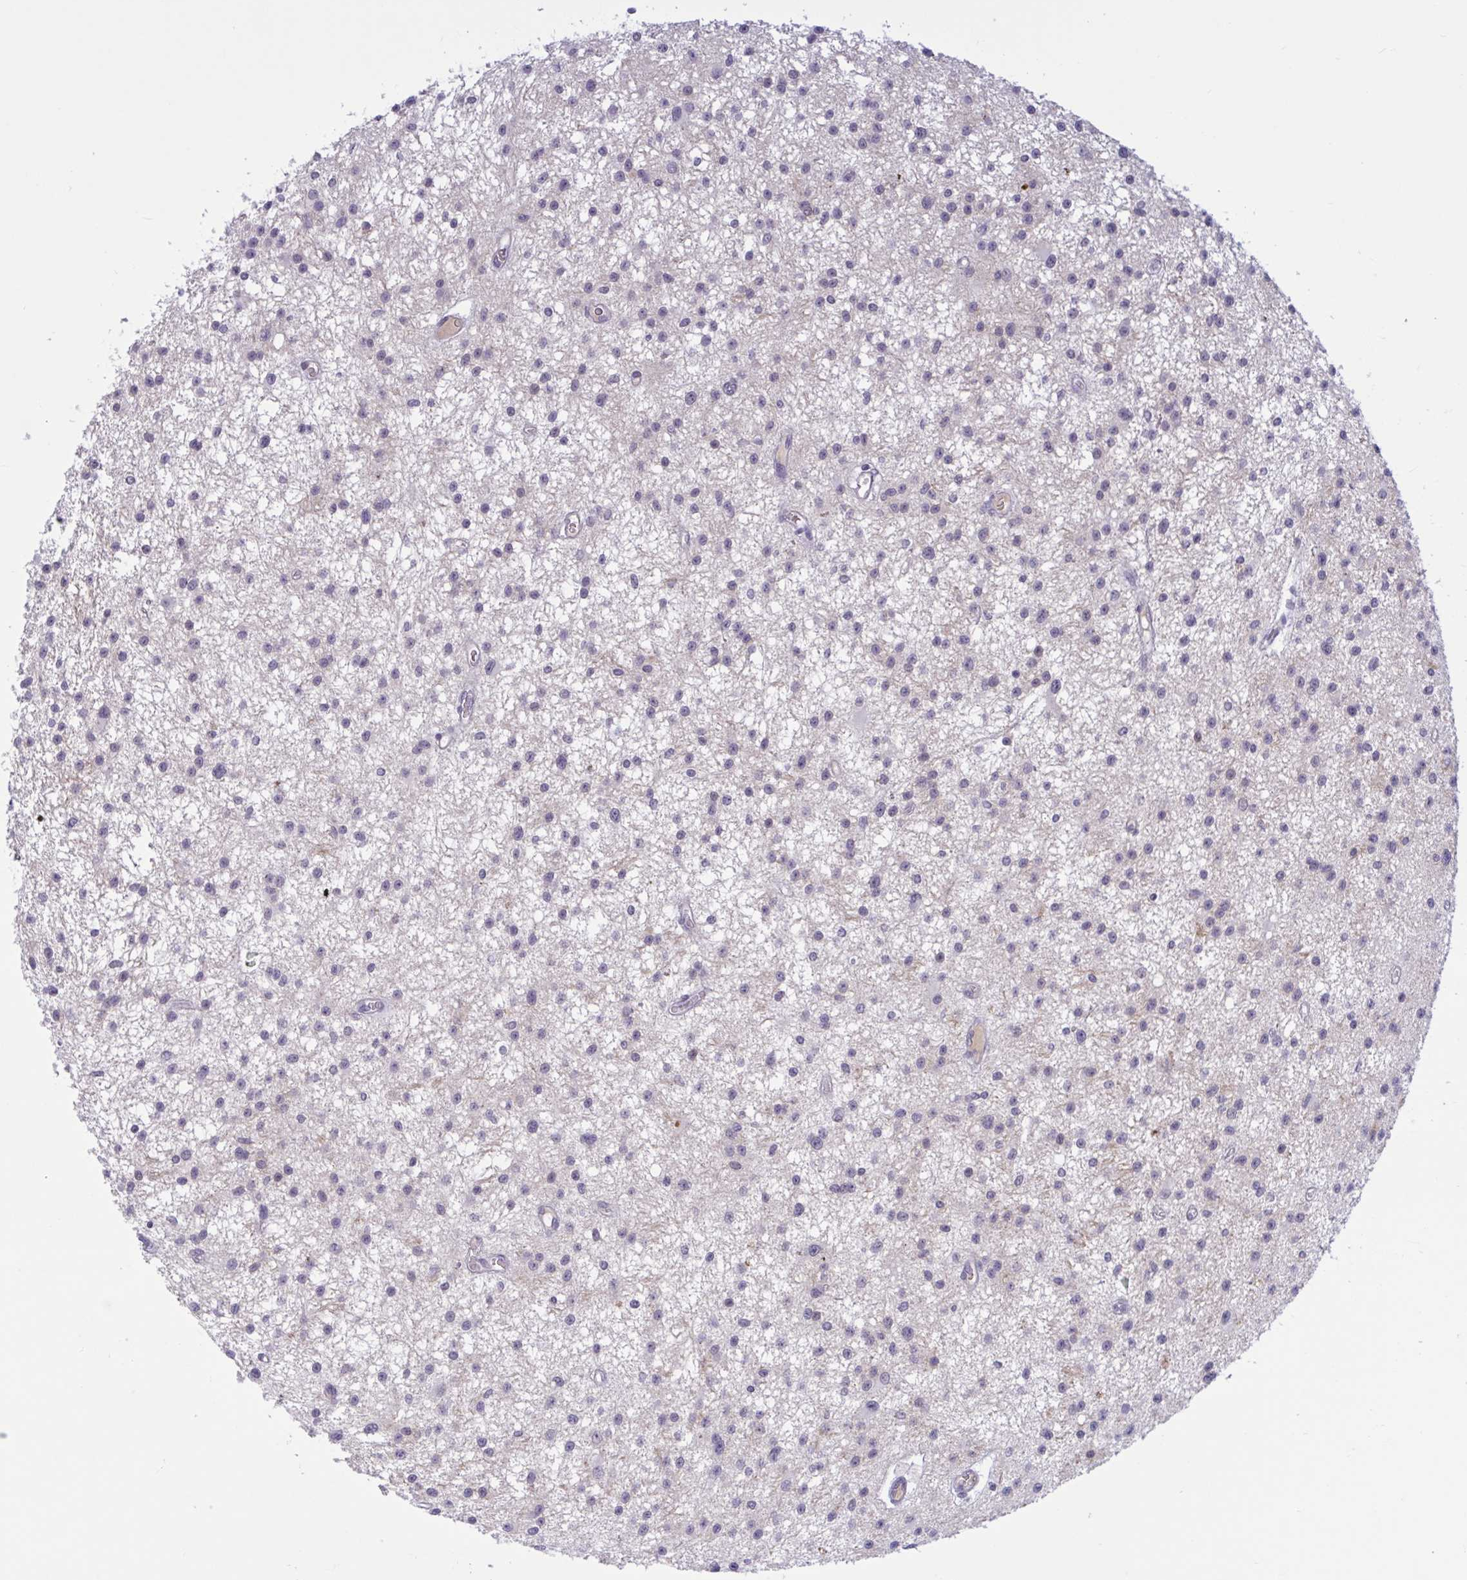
{"staining": {"intensity": "negative", "quantity": "none", "location": "none"}, "tissue": "glioma", "cell_type": "Tumor cells", "image_type": "cancer", "snomed": [{"axis": "morphology", "description": "Glioma, malignant, Low grade"}, {"axis": "topography", "description": "Brain"}], "caption": "High power microscopy histopathology image of an immunohistochemistry (IHC) micrograph of low-grade glioma (malignant), revealing no significant positivity in tumor cells.", "gene": "CNGB3", "patient": {"sex": "male", "age": 43}}